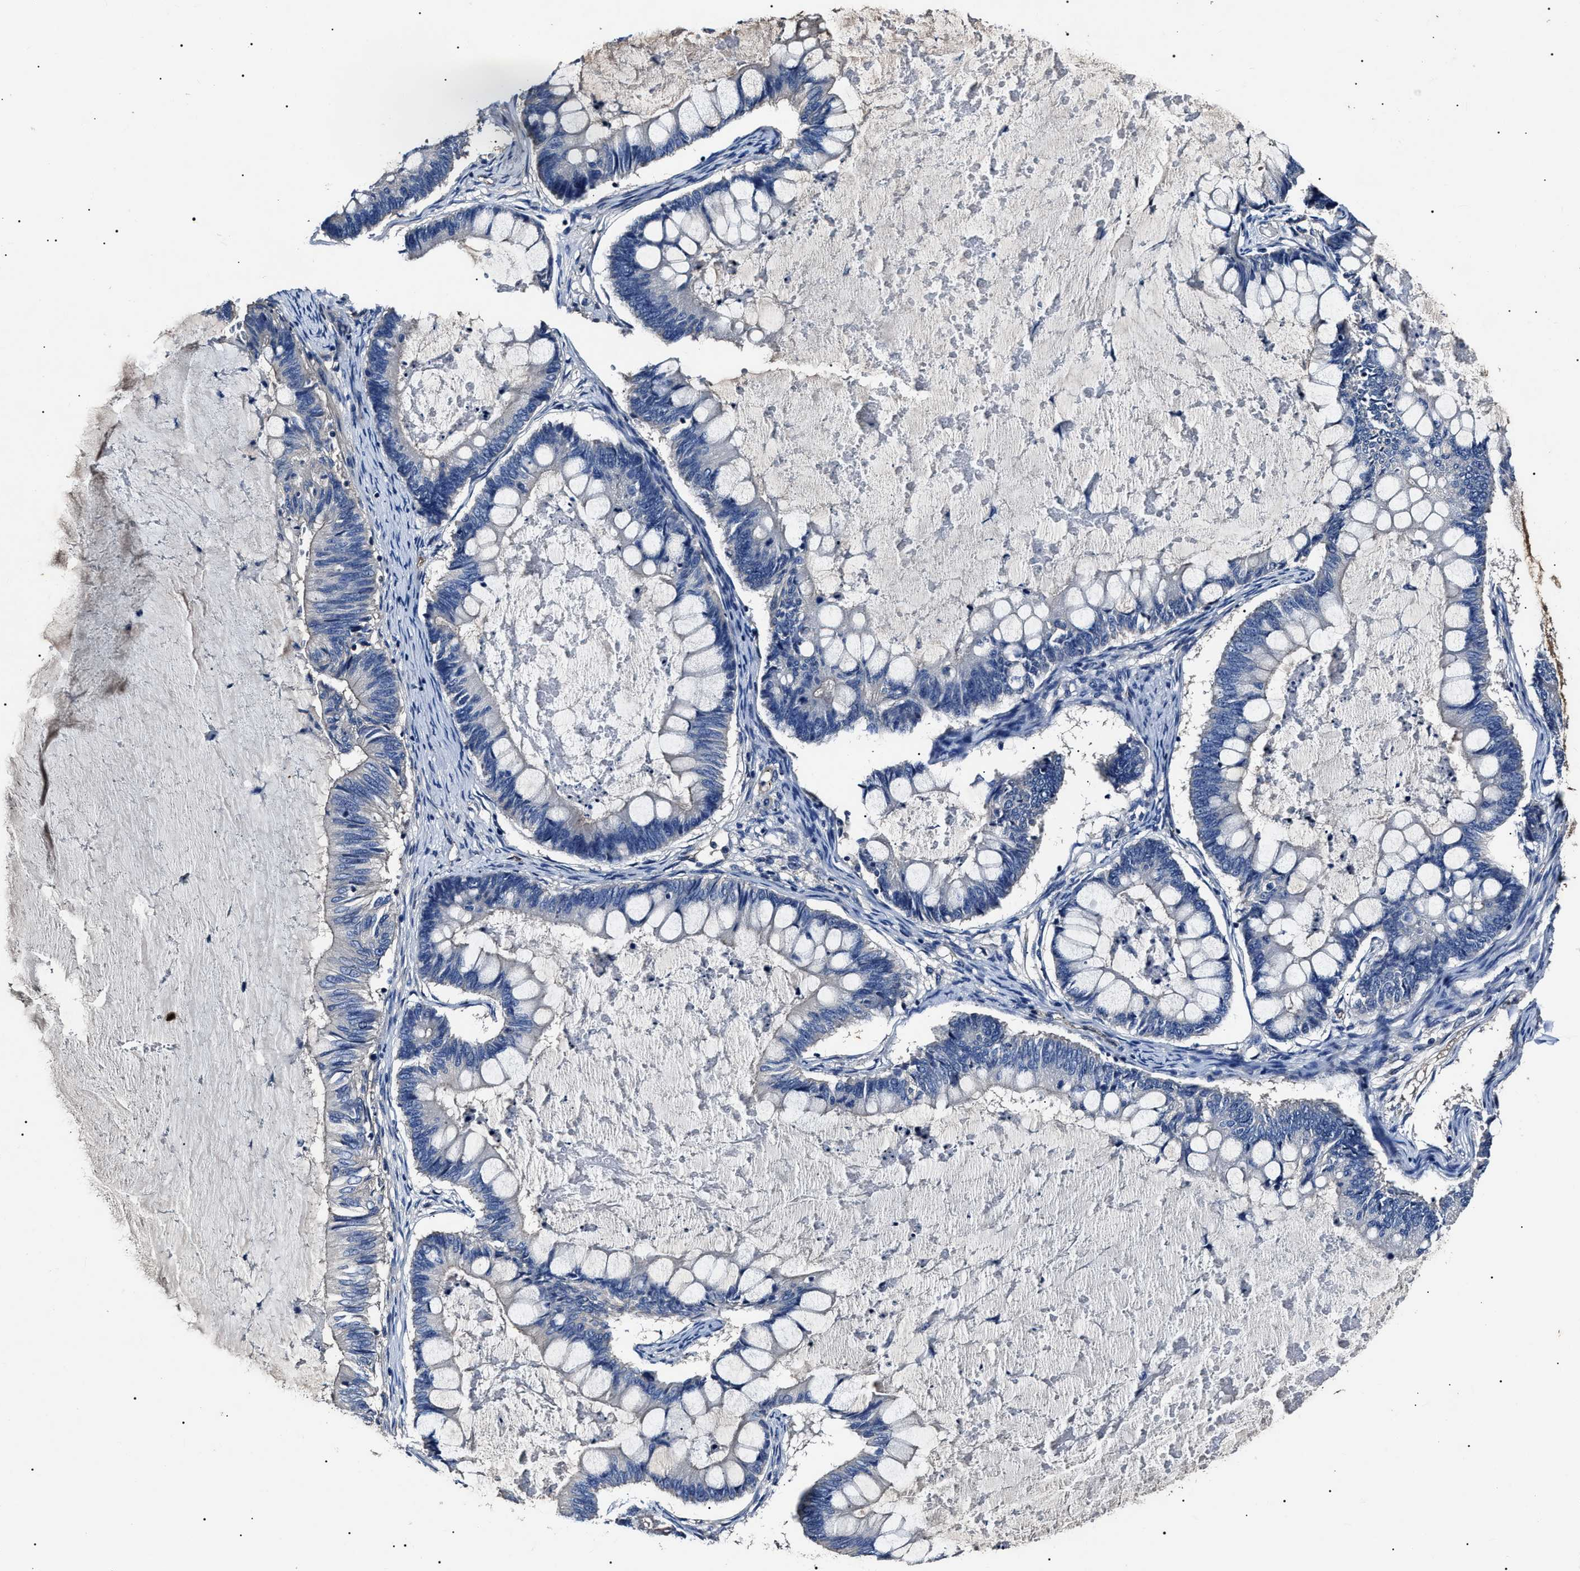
{"staining": {"intensity": "negative", "quantity": "none", "location": "none"}, "tissue": "ovarian cancer", "cell_type": "Tumor cells", "image_type": "cancer", "snomed": [{"axis": "morphology", "description": "Cystadenocarcinoma, mucinous, NOS"}, {"axis": "topography", "description": "Ovary"}], "caption": "Ovarian mucinous cystadenocarcinoma was stained to show a protein in brown. There is no significant staining in tumor cells. (DAB (3,3'-diaminobenzidine) IHC with hematoxylin counter stain).", "gene": "KLHL42", "patient": {"sex": "female", "age": 61}}